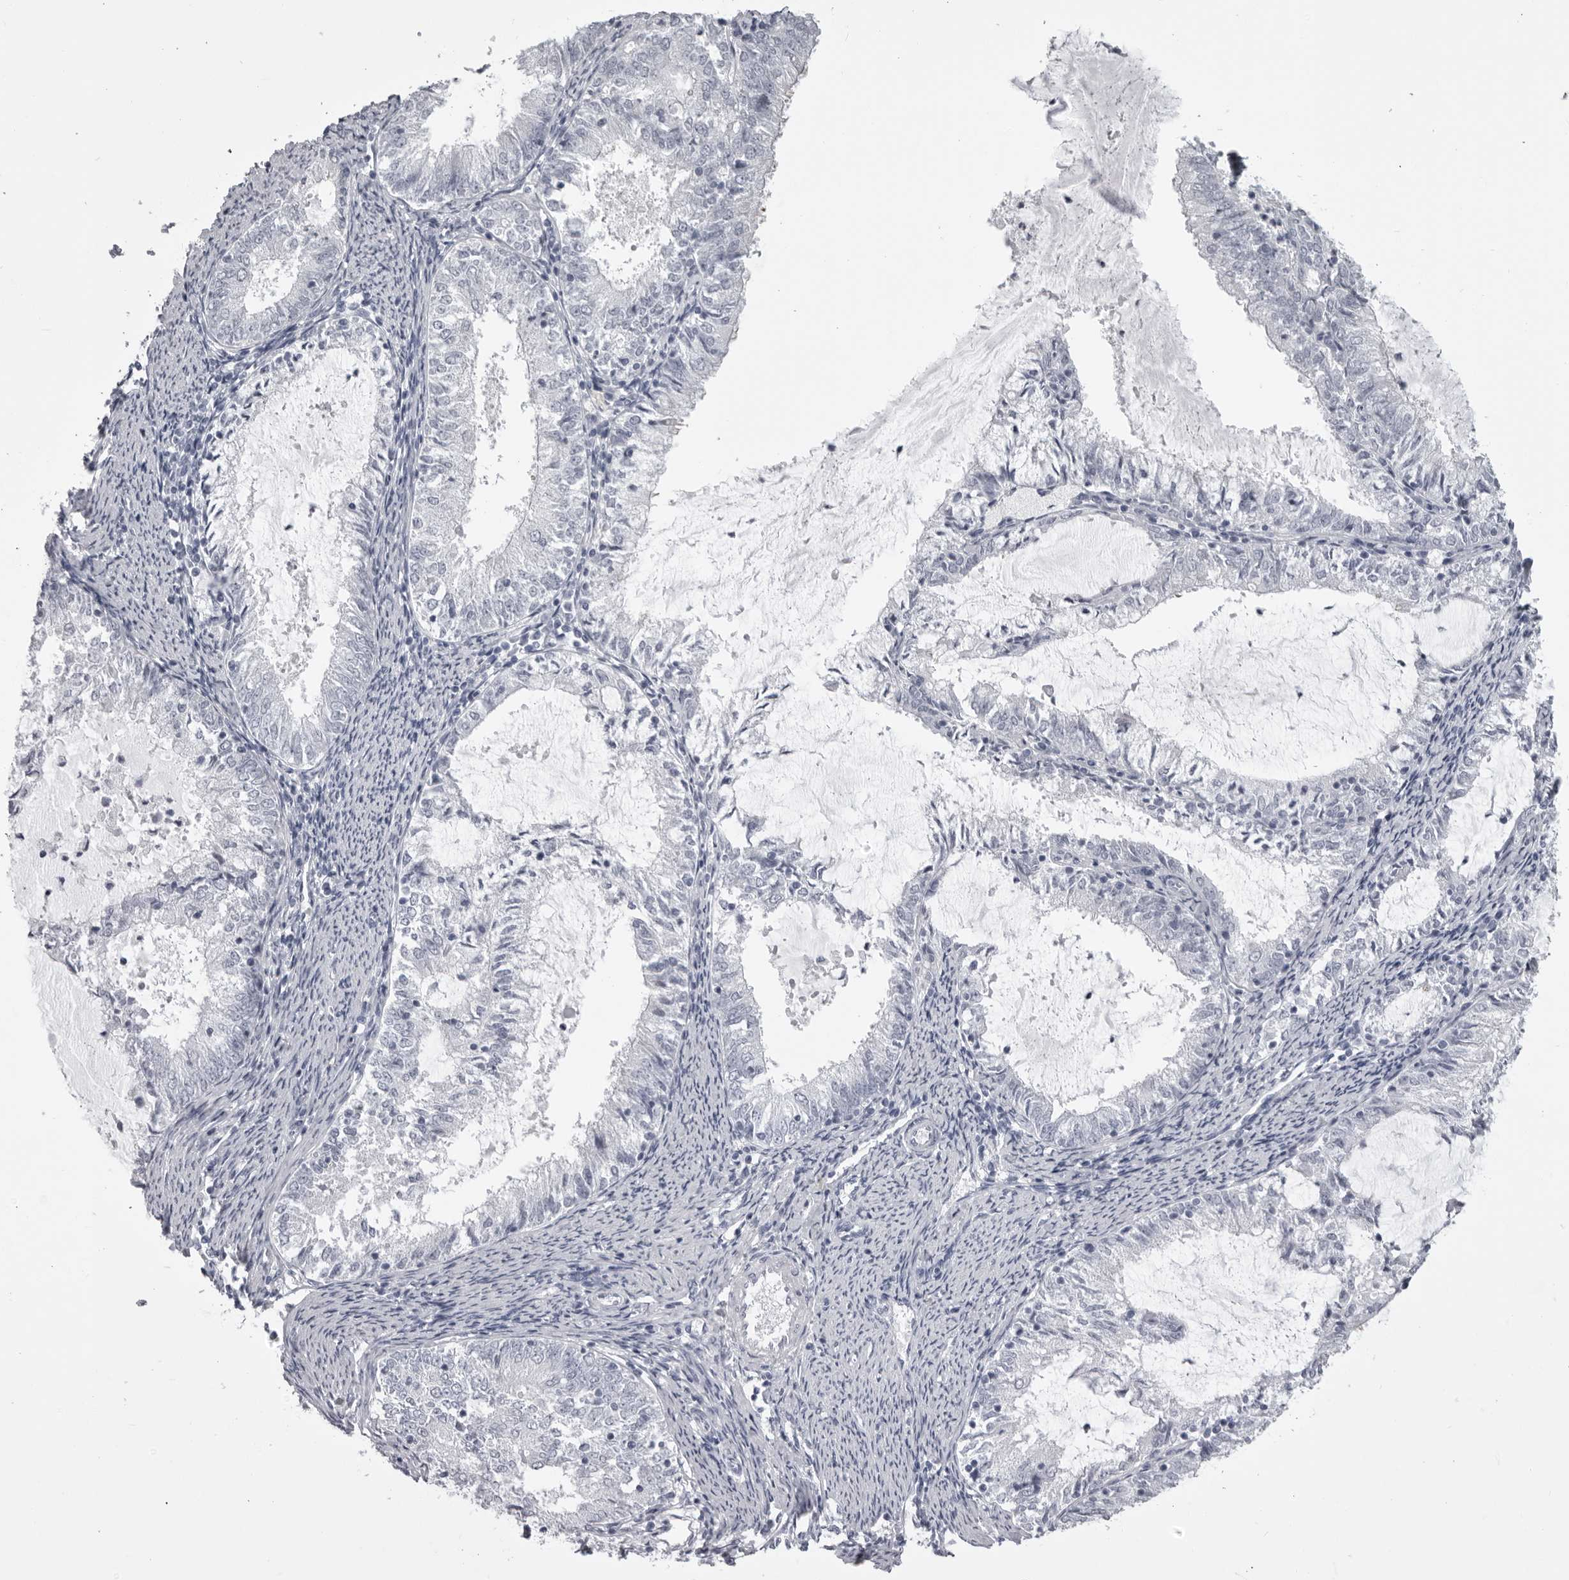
{"staining": {"intensity": "negative", "quantity": "none", "location": "none"}, "tissue": "endometrial cancer", "cell_type": "Tumor cells", "image_type": "cancer", "snomed": [{"axis": "morphology", "description": "Adenocarcinoma, NOS"}, {"axis": "topography", "description": "Endometrium"}], "caption": "An image of human endometrial adenocarcinoma is negative for staining in tumor cells. (Stains: DAB (3,3'-diaminobenzidine) IHC with hematoxylin counter stain, Microscopy: brightfield microscopy at high magnification).", "gene": "EPHA10", "patient": {"sex": "female", "age": 57}}